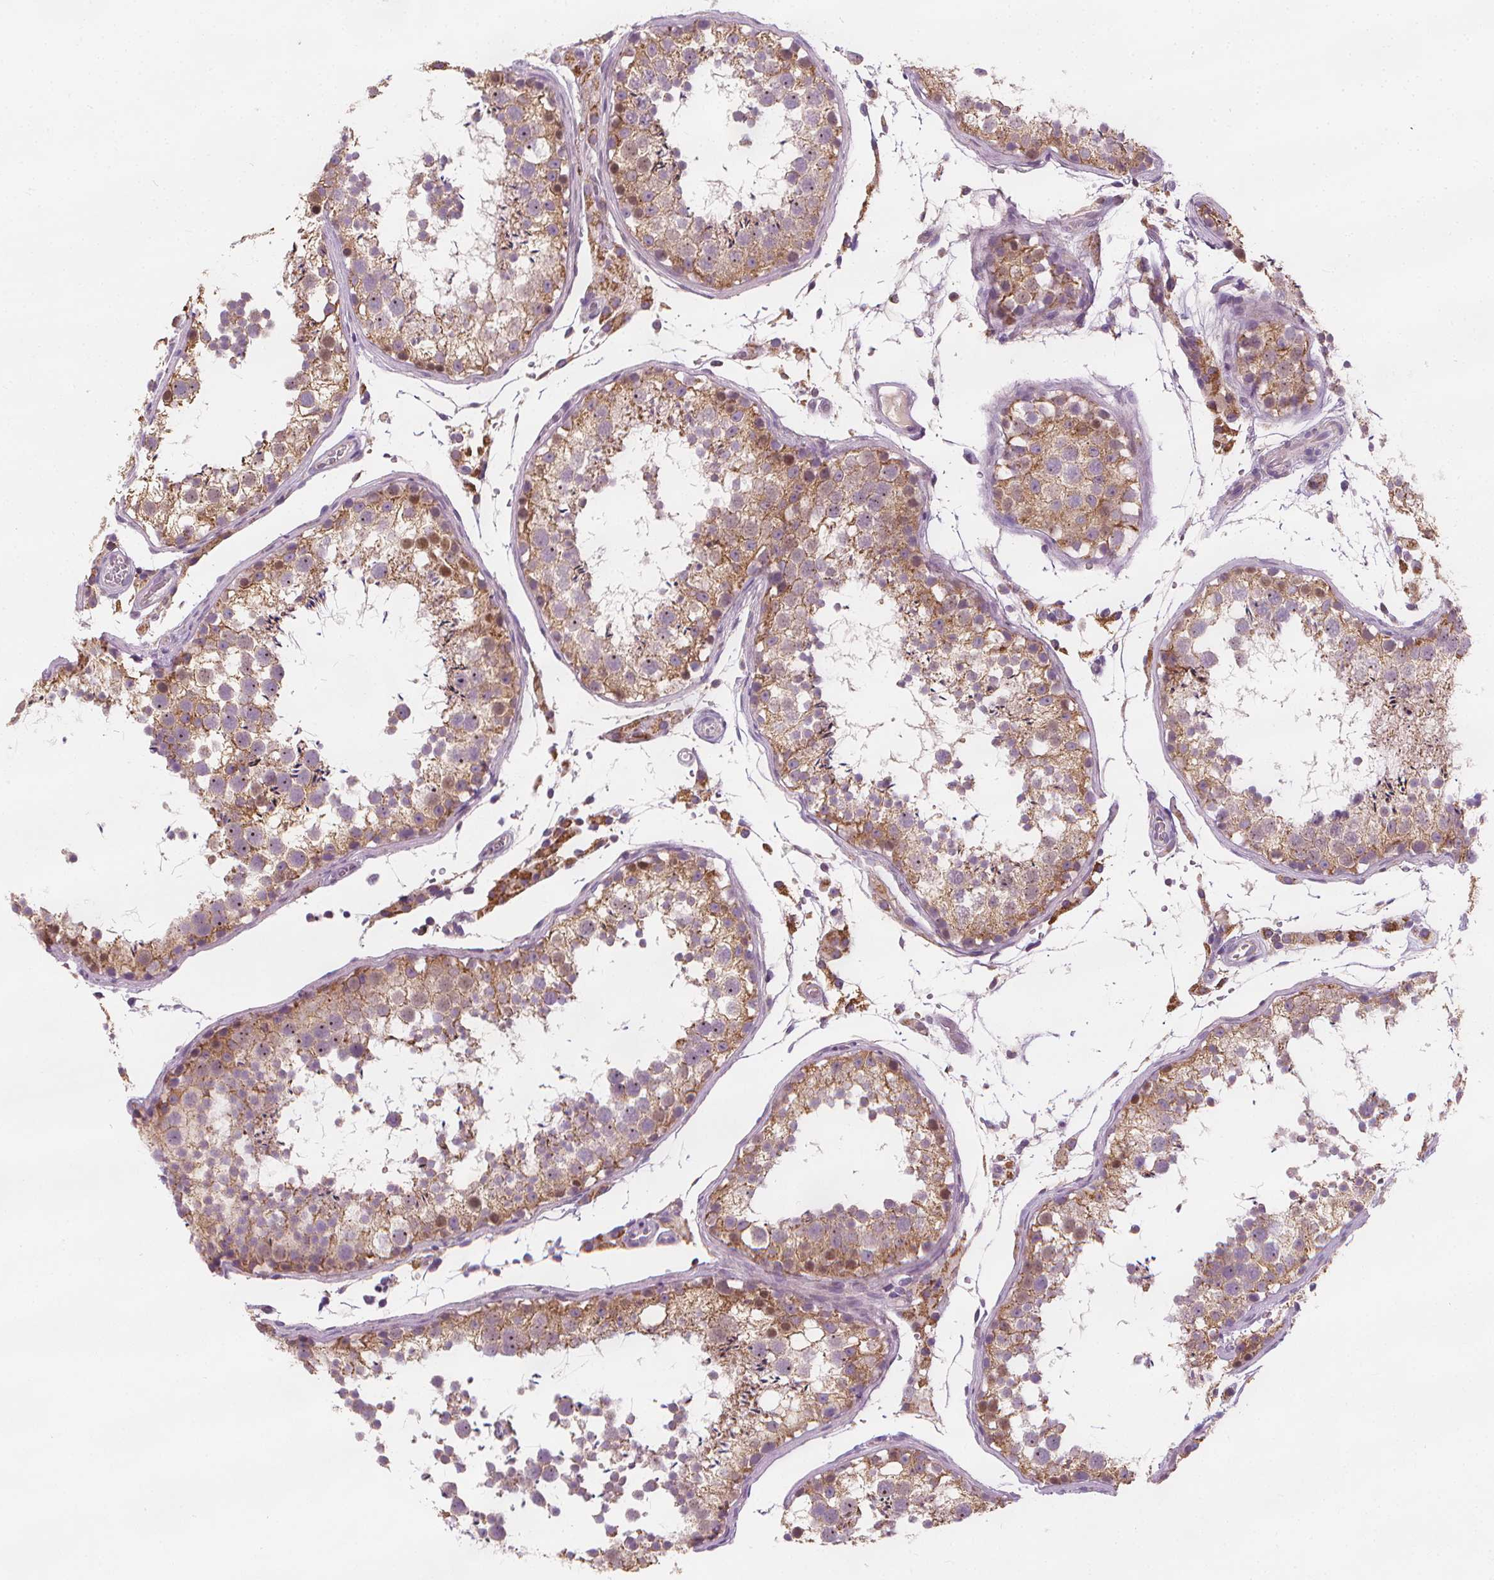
{"staining": {"intensity": "moderate", "quantity": ">75%", "location": "cytoplasmic/membranous"}, "tissue": "testis", "cell_type": "Cells in seminiferous ducts", "image_type": "normal", "snomed": [{"axis": "morphology", "description": "Normal tissue, NOS"}, {"axis": "topography", "description": "Testis"}], "caption": "Immunohistochemistry (IHC) staining of unremarkable testis, which displays medium levels of moderate cytoplasmic/membranous staining in approximately >75% of cells in seminiferous ducts indicating moderate cytoplasmic/membranous protein expression. The staining was performed using DAB (3,3'-diaminobenzidine) (brown) for protein detection and nuclei were counterstained in hematoxylin (blue).", "gene": "RAB20", "patient": {"sex": "male", "age": 29}}